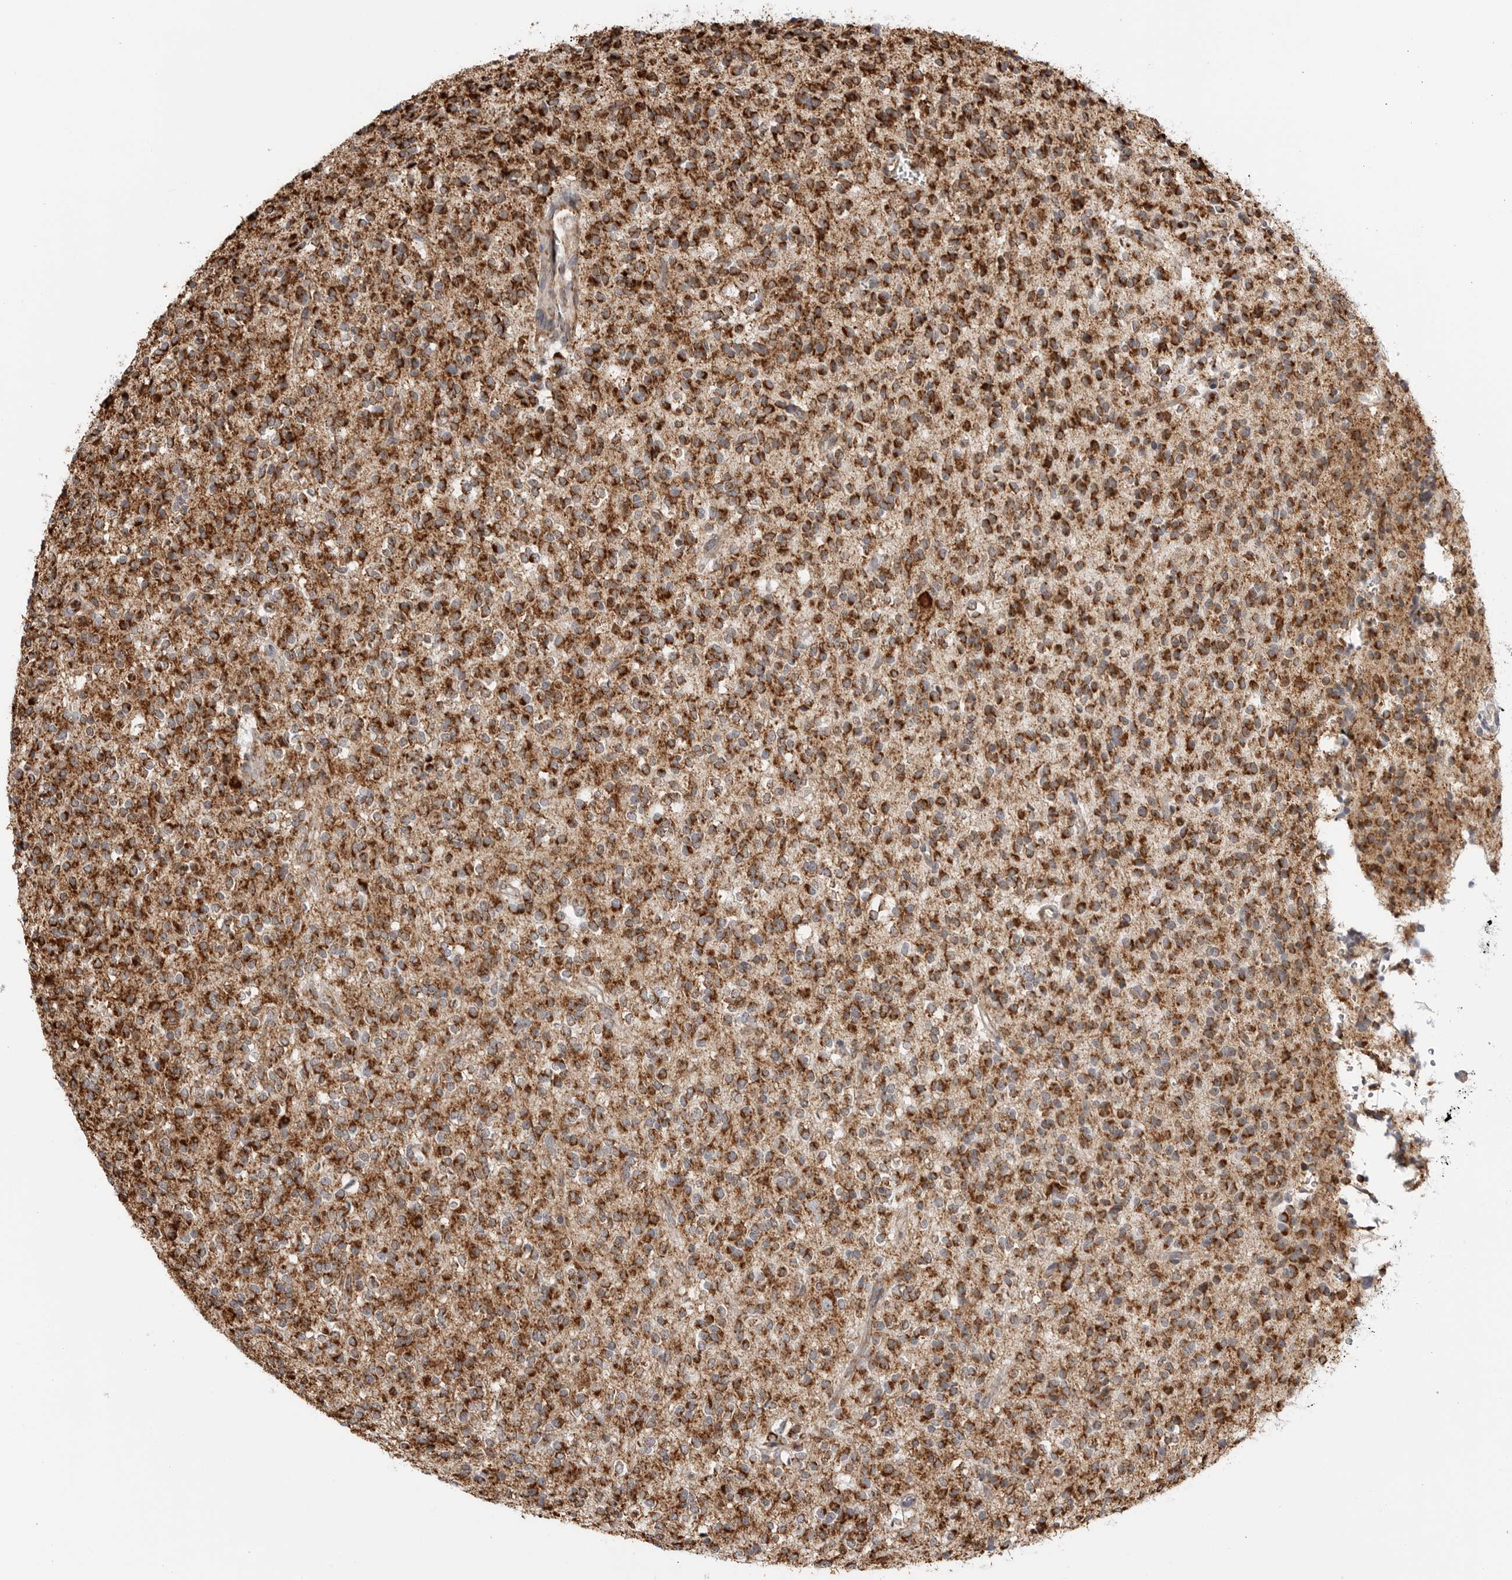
{"staining": {"intensity": "strong", "quantity": ">75%", "location": "cytoplasmic/membranous"}, "tissue": "glioma", "cell_type": "Tumor cells", "image_type": "cancer", "snomed": [{"axis": "morphology", "description": "Glioma, malignant, High grade"}, {"axis": "topography", "description": "Brain"}], "caption": "Immunohistochemistry (IHC) of human glioma exhibits high levels of strong cytoplasmic/membranous staining in about >75% of tumor cells. The protein is shown in brown color, while the nuclei are stained blue.", "gene": "COX5A", "patient": {"sex": "male", "age": 34}}